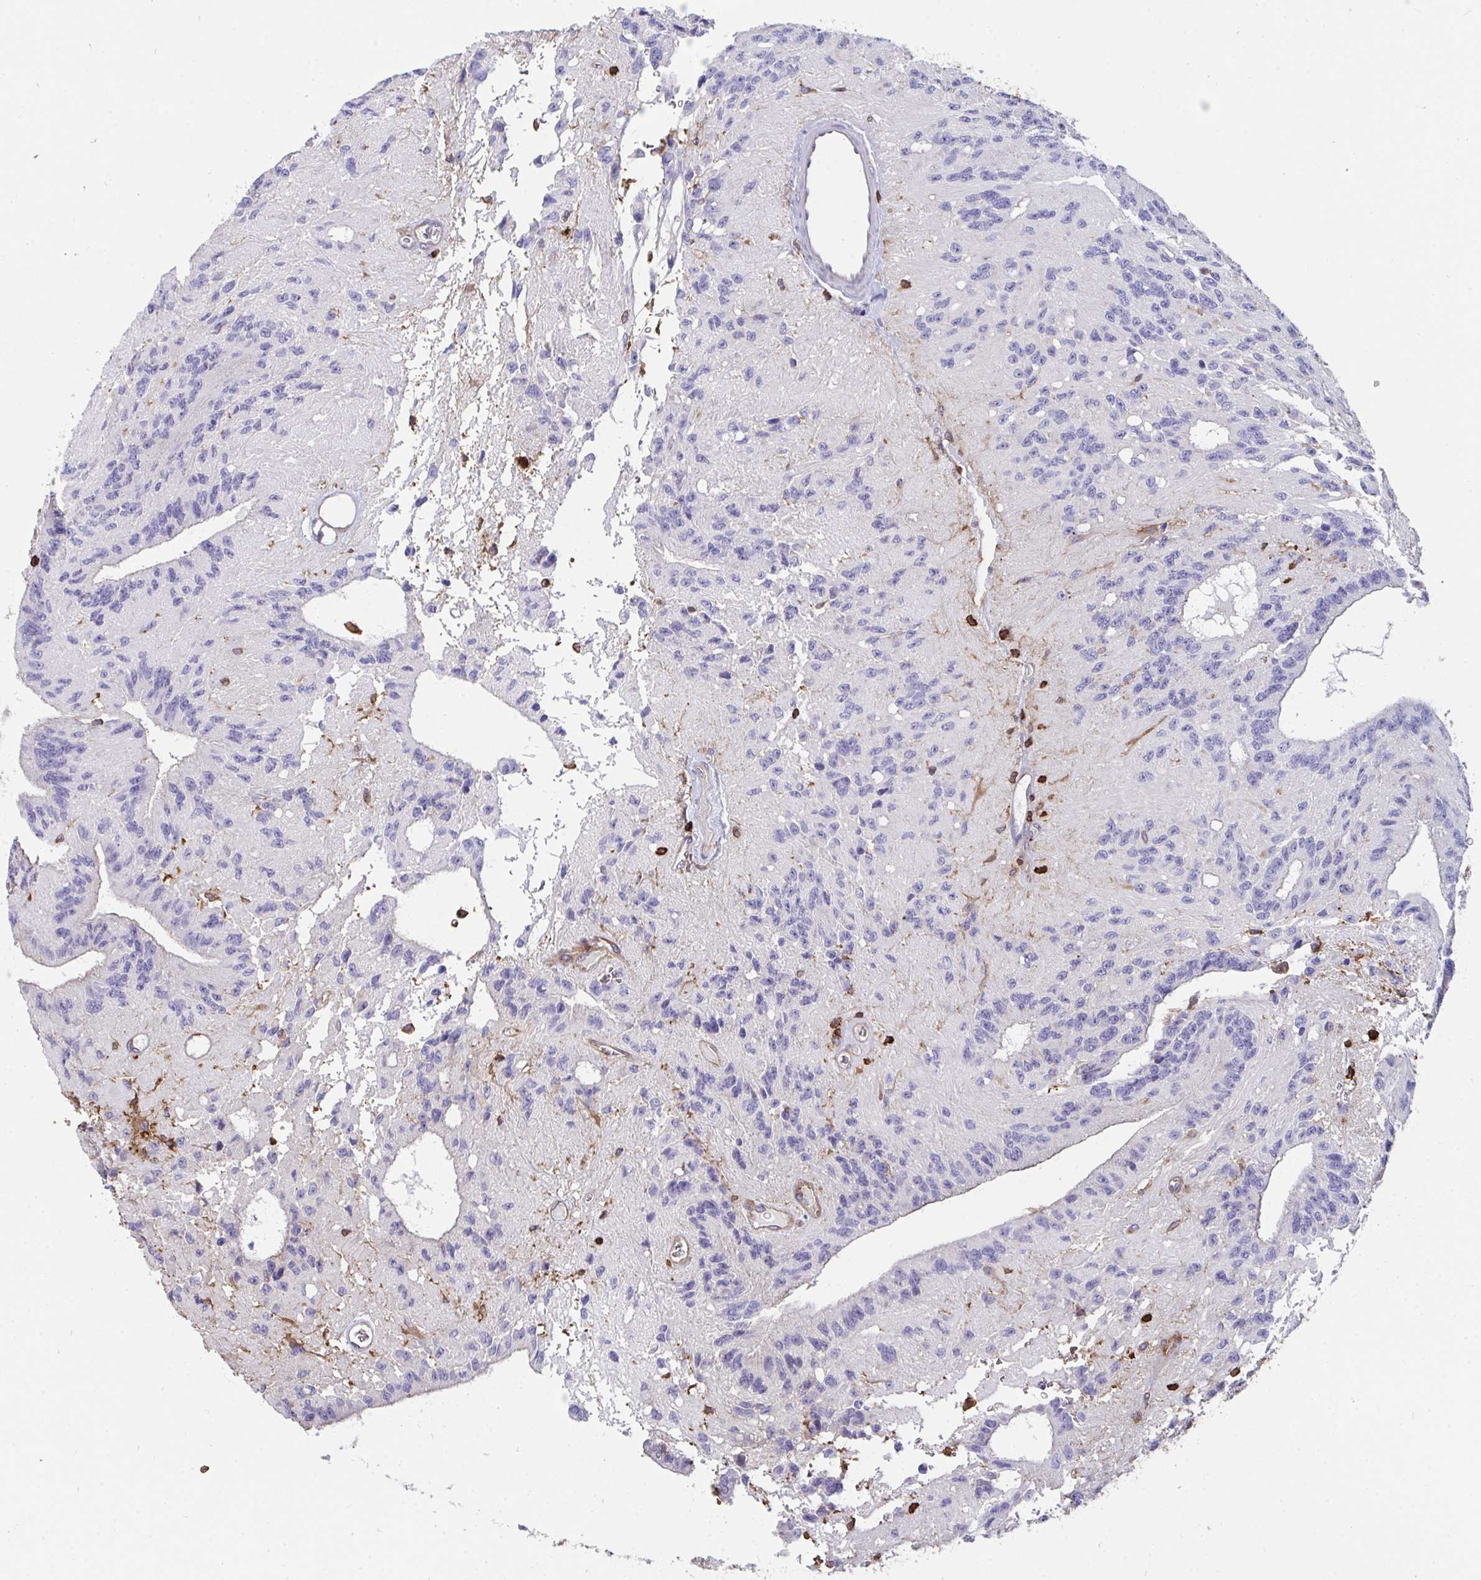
{"staining": {"intensity": "negative", "quantity": "none", "location": "none"}, "tissue": "glioma", "cell_type": "Tumor cells", "image_type": "cancer", "snomed": [{"axis": "morphology", "description": "Glioma, malignant, Low grade"}, {"axis": "topography", "description": "Brain"}], "caption": "IHC photomicrograph of low-grade glioma (malignant) stained for a protein (brown), which shows no expression in tumor cells. (DAB (3,3'-diaminobenzidine) immunohistochemistry, high magnification).", "gene": "CFL1", "patient": {"sex": "male", "age": 31}}